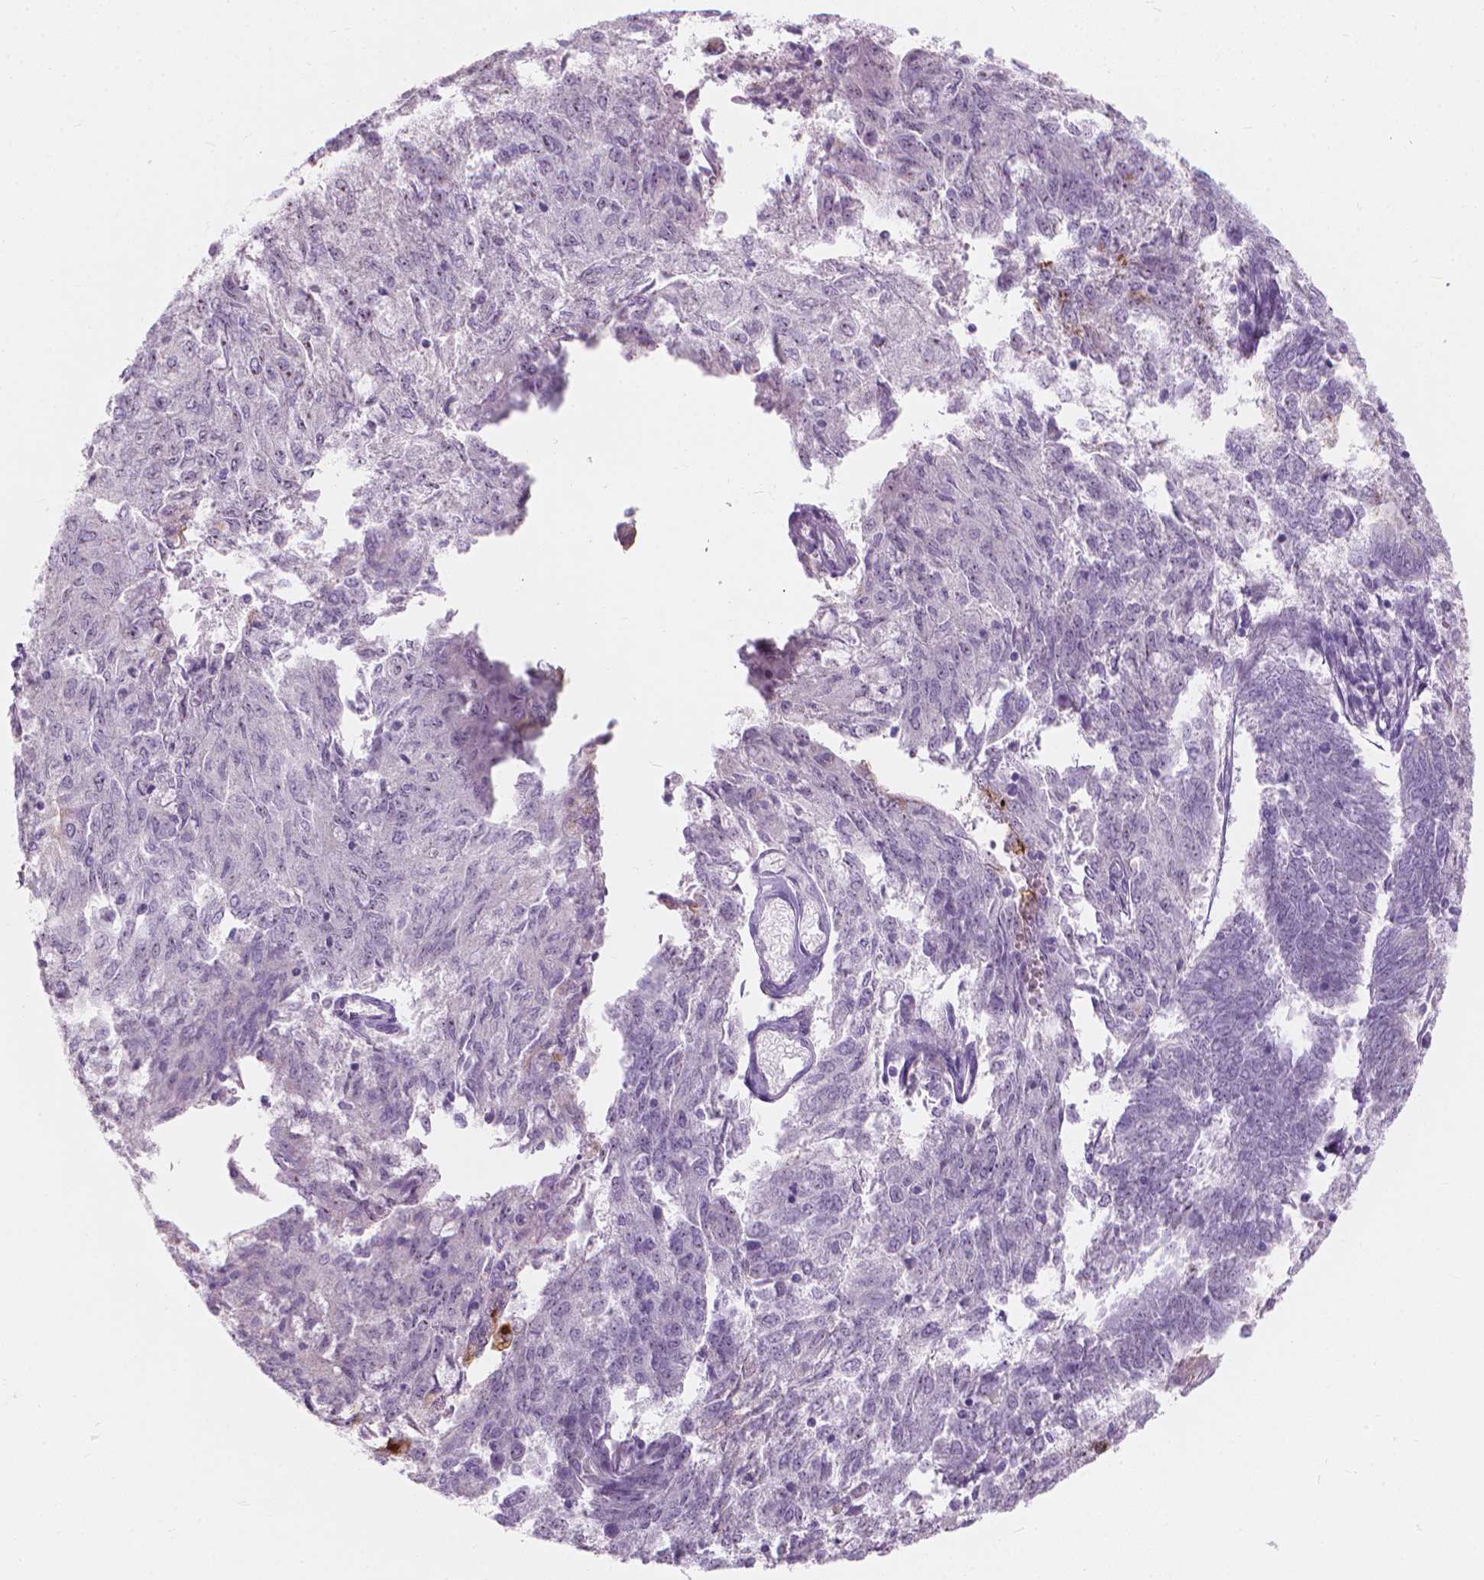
{"staining": {"intensity": "negative", "quantity": "none", "location": "none"}, "tissue": "endometrial cancer", "cell_type": "Tumor cells", "image_type": "cancer", "snomed": [{"axis": "morphology", "description": "Adenocarcinoma, NOS"}, {"axis": "topography", "description": "Endometrium"}], "caption": "High magnification brightfield microscopy of adenocarcinoma (endometrial) stained with DAB (brown) and counterstained with hematoxylin (blue): tumor cells show no significant positivity.", "gene": "GPRC5A", "patient": {"sex": "female", "age": 82}}